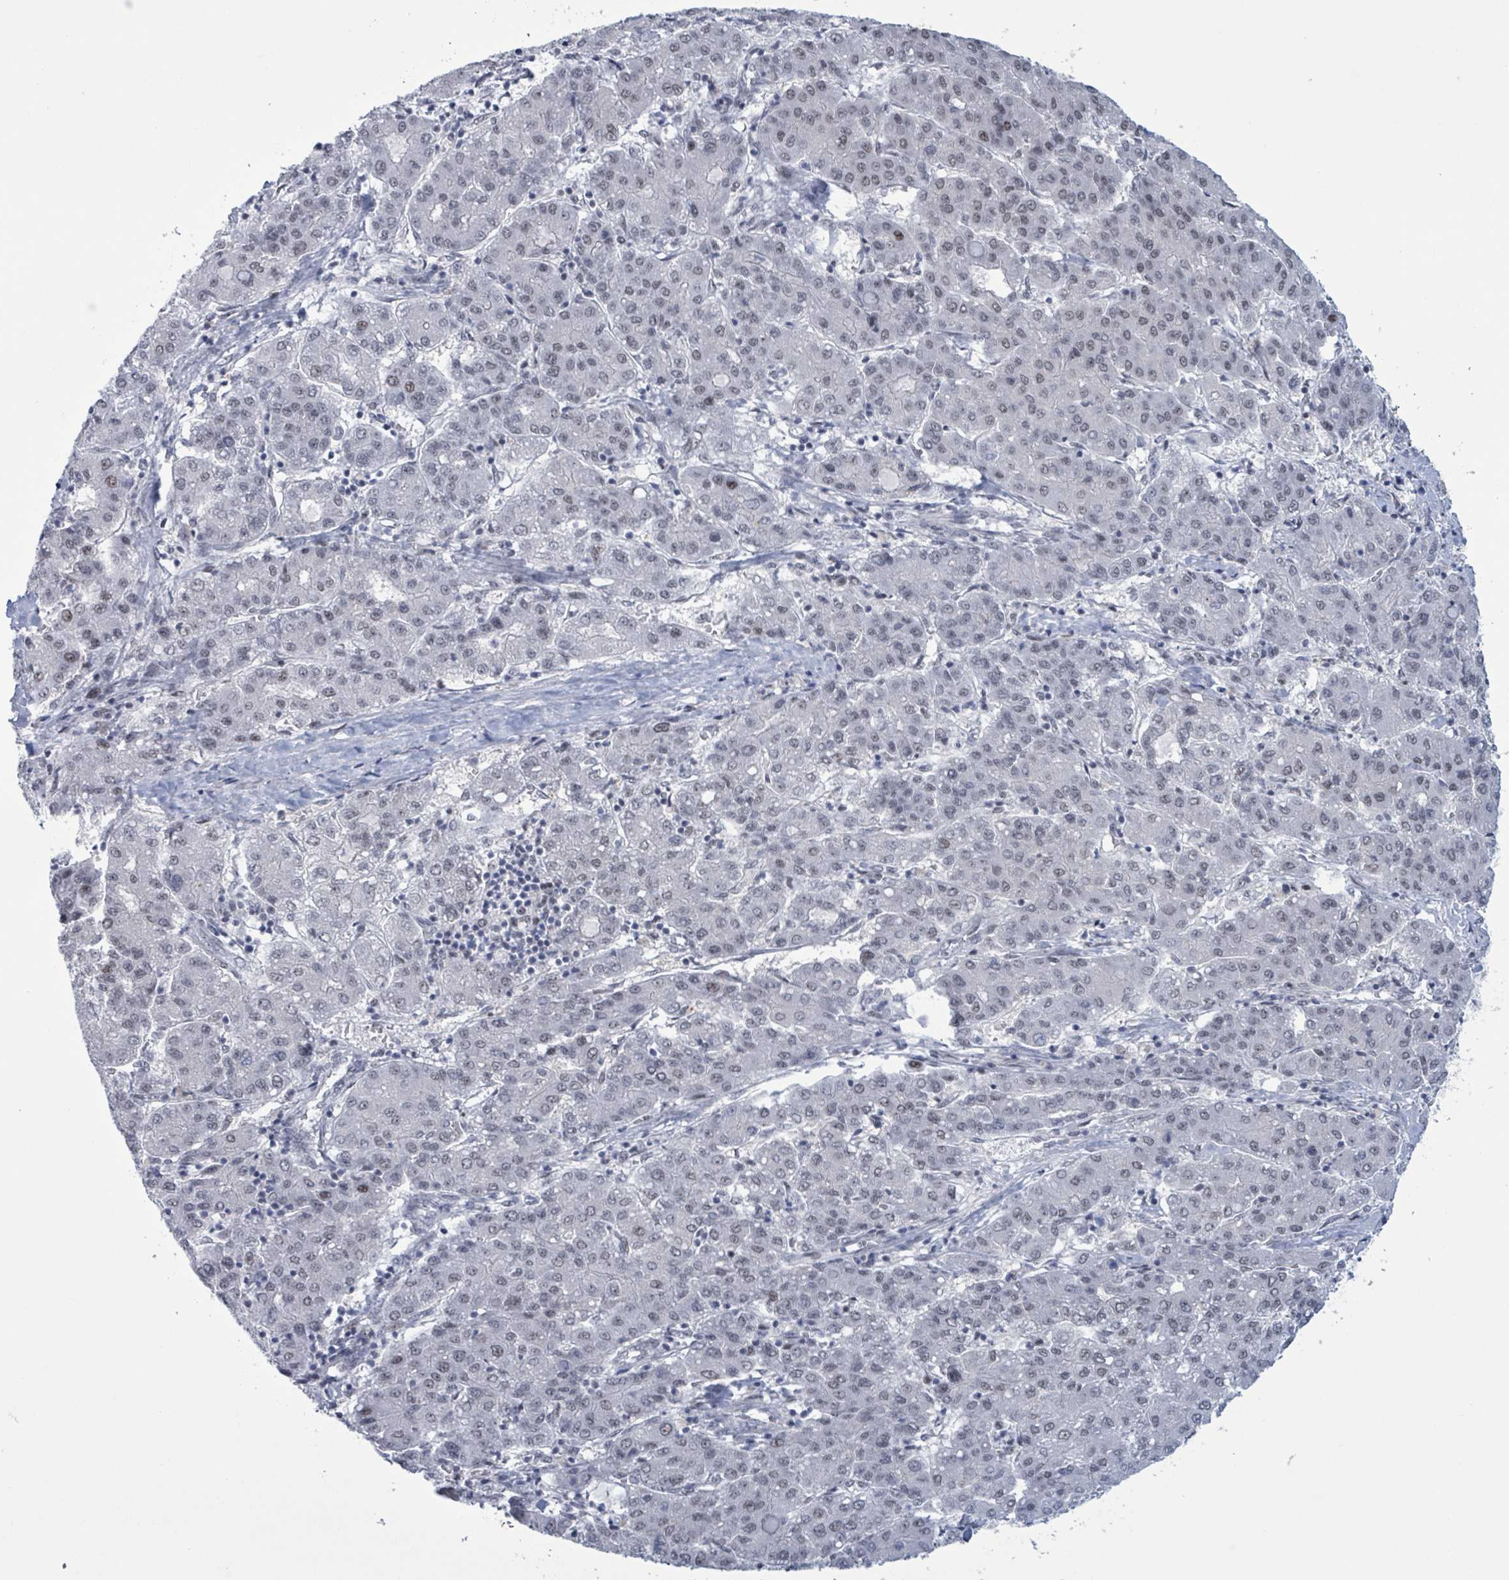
{"staining": {"intensity": "weak", "quantity": "25%-75%", "location": "nuclear"}, "tissue": "liver cancer", "cell_type": "Tumor cells", "image_type": "cancer", "snomed": [{"axis": "morphology", "description": "Carcinoma, Hepatocellular, NOS"}, {"axis": "topography", "description": "Liver"}], "caption": "This histopathology image shows liver hepatocellular carcinoma stained with IHC to label a protein in brown. The nuclear of tumor cells show weak positivity for the protein. Nuclei are counter-stained blue.", "gene": "CT45A5", "patient": {"sex": "male", "age": 65}}